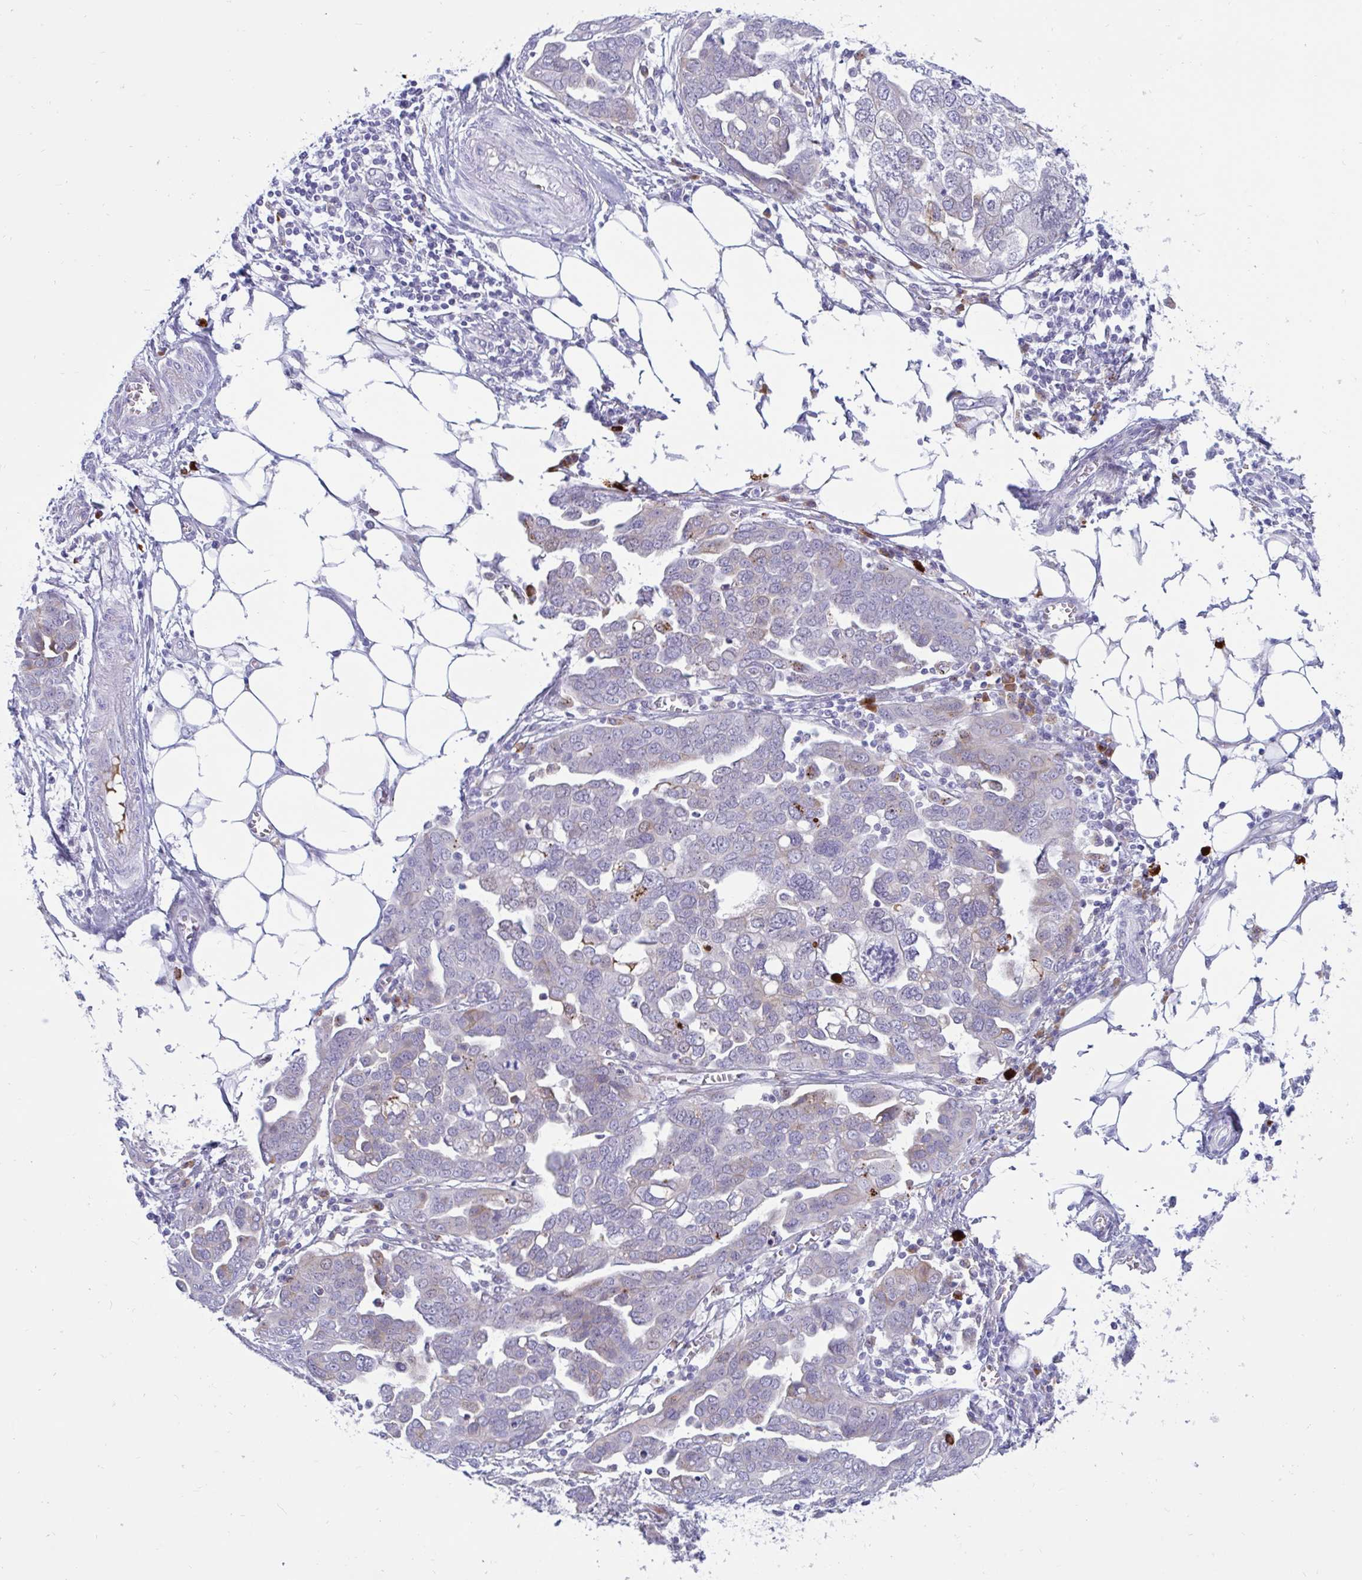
{"staining": {"intensity": "negative", "quantity": "none", "location": "none"}, "tissue": "ovarian cancer", "cell_type": "Tumor cells", "image_type": "cancer", "snomed": [{"axis": "morphology", "description": "Cystadenocarcinoma, serous, NOS"}, {"axis": "topography", "description": "Ovary"}], "caption": "The image demonstrates no significant staining in tumor cells of ovarian cancer (serous cystadenocarcinoma).", "gene": "FAM219B", "patient": {"sex": "female", "age": 59}}